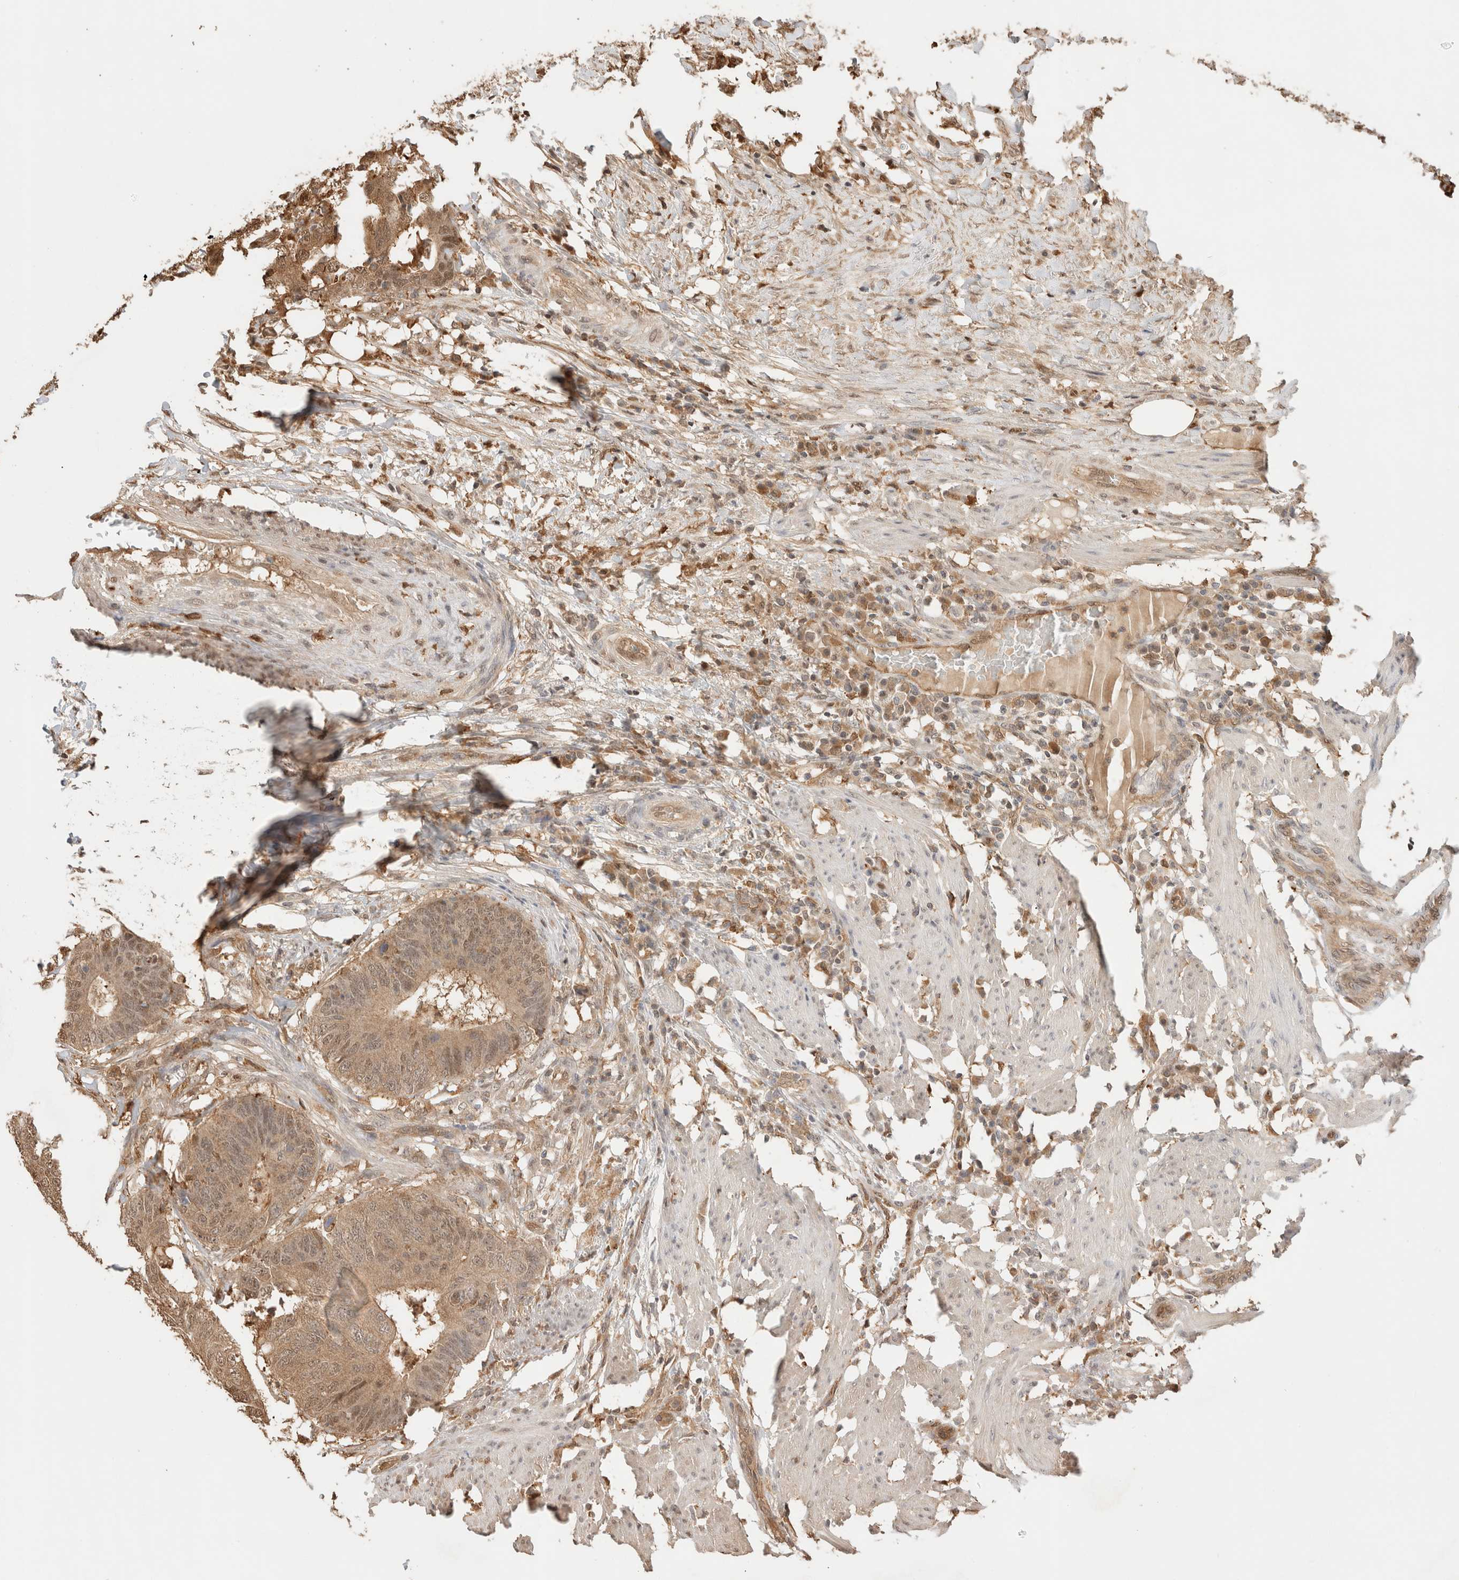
{"staining": {"intensity": "moderate", "quantity": ">75%", "location": "cytoplasmic/membranous,nuclear"}, "tissue": "colorectal cancer", "cell_type": "Tumor cells", "image_type": "cancer", "snomed": [{"axis": "morphology", "description": "Adenocarcinoma, NOS"}, {"axis": "topography", "description": "Colon"}], "caption": "Protein positivity by immunohistochemistry displays moderate cytoplasmic/membranous and nuclear expression in about >75% of tumor cells in colorectal cancer (adenocarcinoma). The staining was performed using DAB, with brown indicating positive protein expression. Nuclei are stained blue with hematoxylin.", "gene": "YWHAH", "patient": {"sex": "male", "age": 56}}